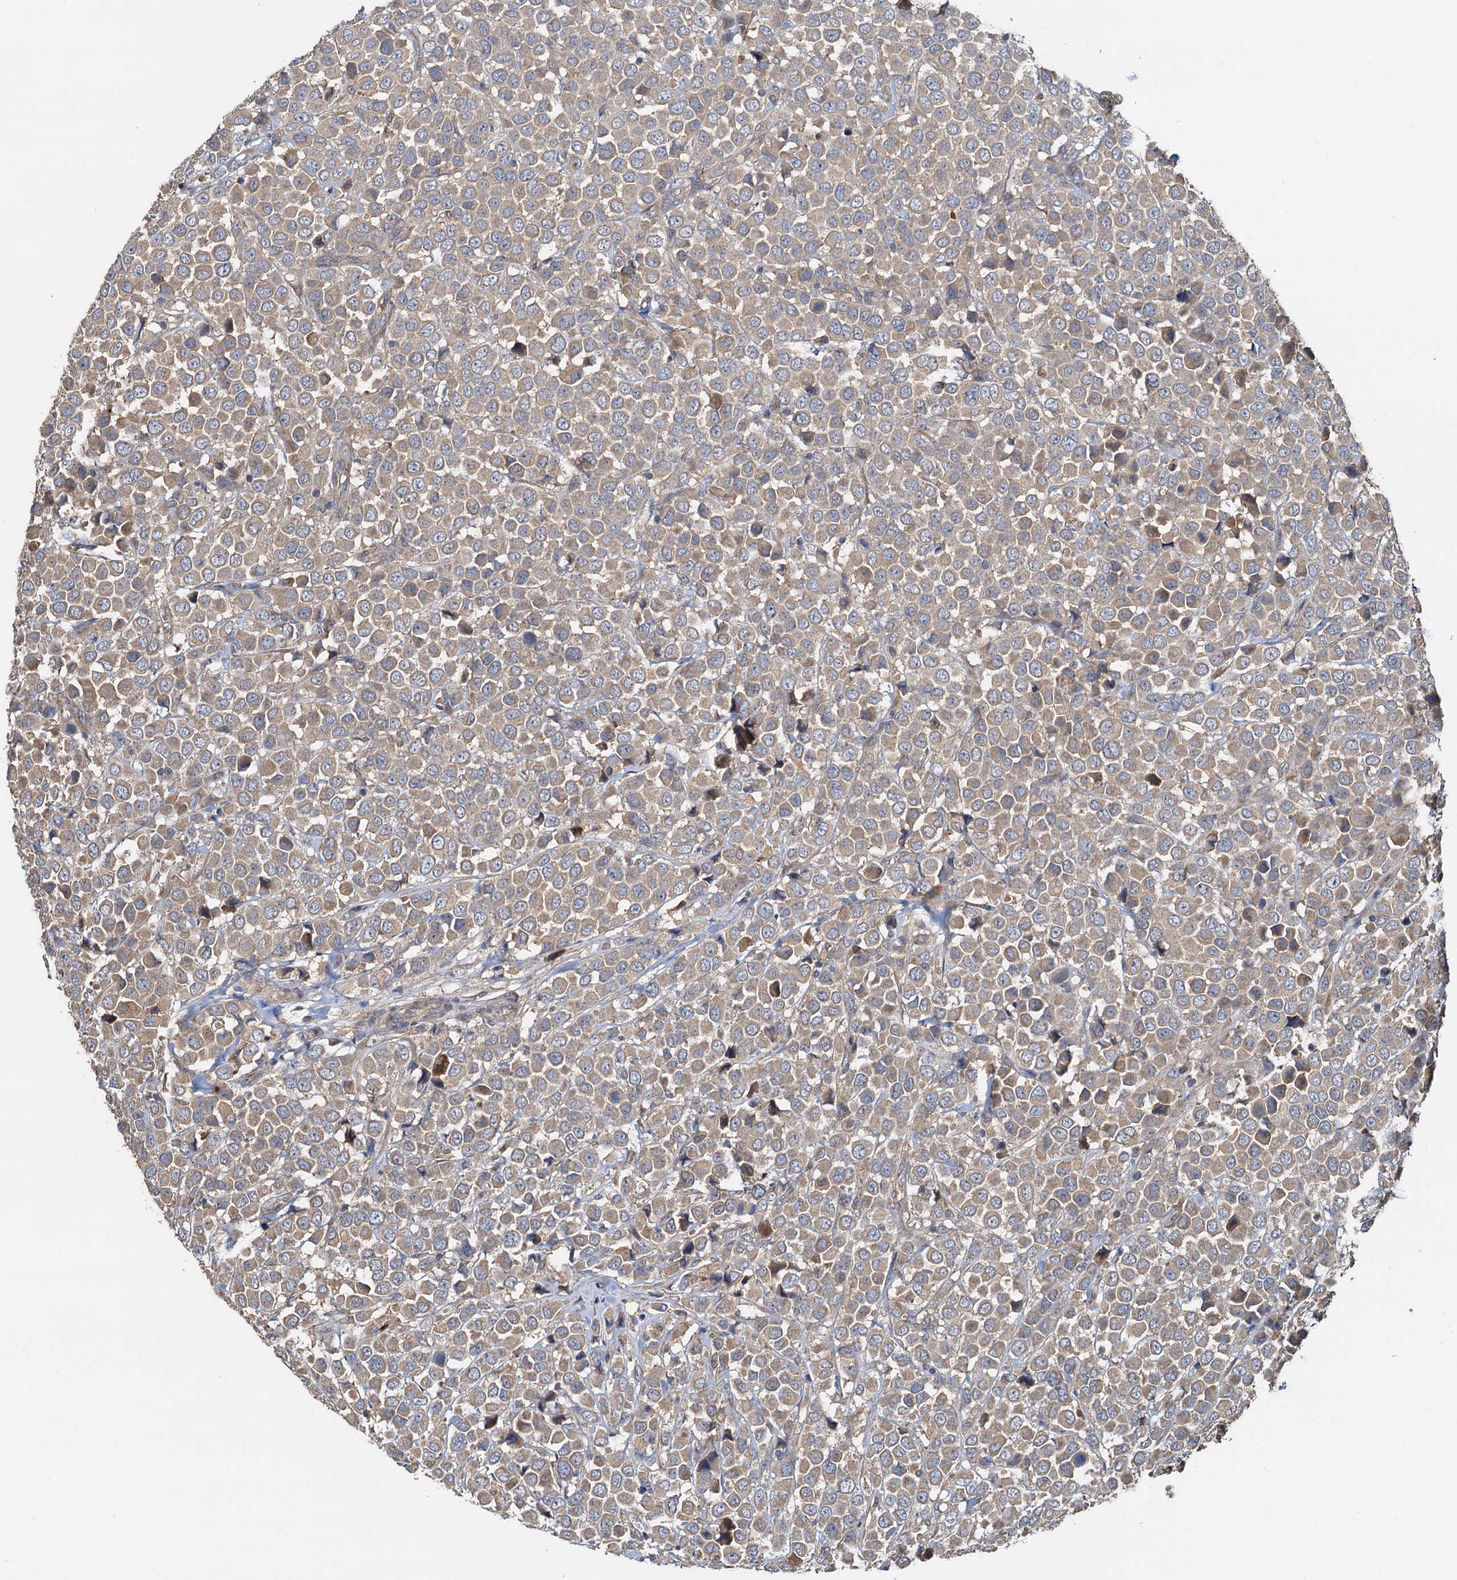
{"staining": {"intensity": "weak", "quantity": ">75%", "location": "cytoplasmic/membranous"}, "tissue": "breast cancer", "cell_type": "Tumor cells", "image_type": "cancer", "snomed": [{"axis": "morphology", "description": "Duct carcinoma"}, {"axis": "topography", "description": "Breast"}], "caption": "The histopathology image exhibits a brown stain indicating the presence of a protein in the cytoplasmic/membranous of tumor cells in breast cancer (infiltrating ductal carcinoma).", "gene": "HYI", "patient": {"sex": "female", "age": 61}}